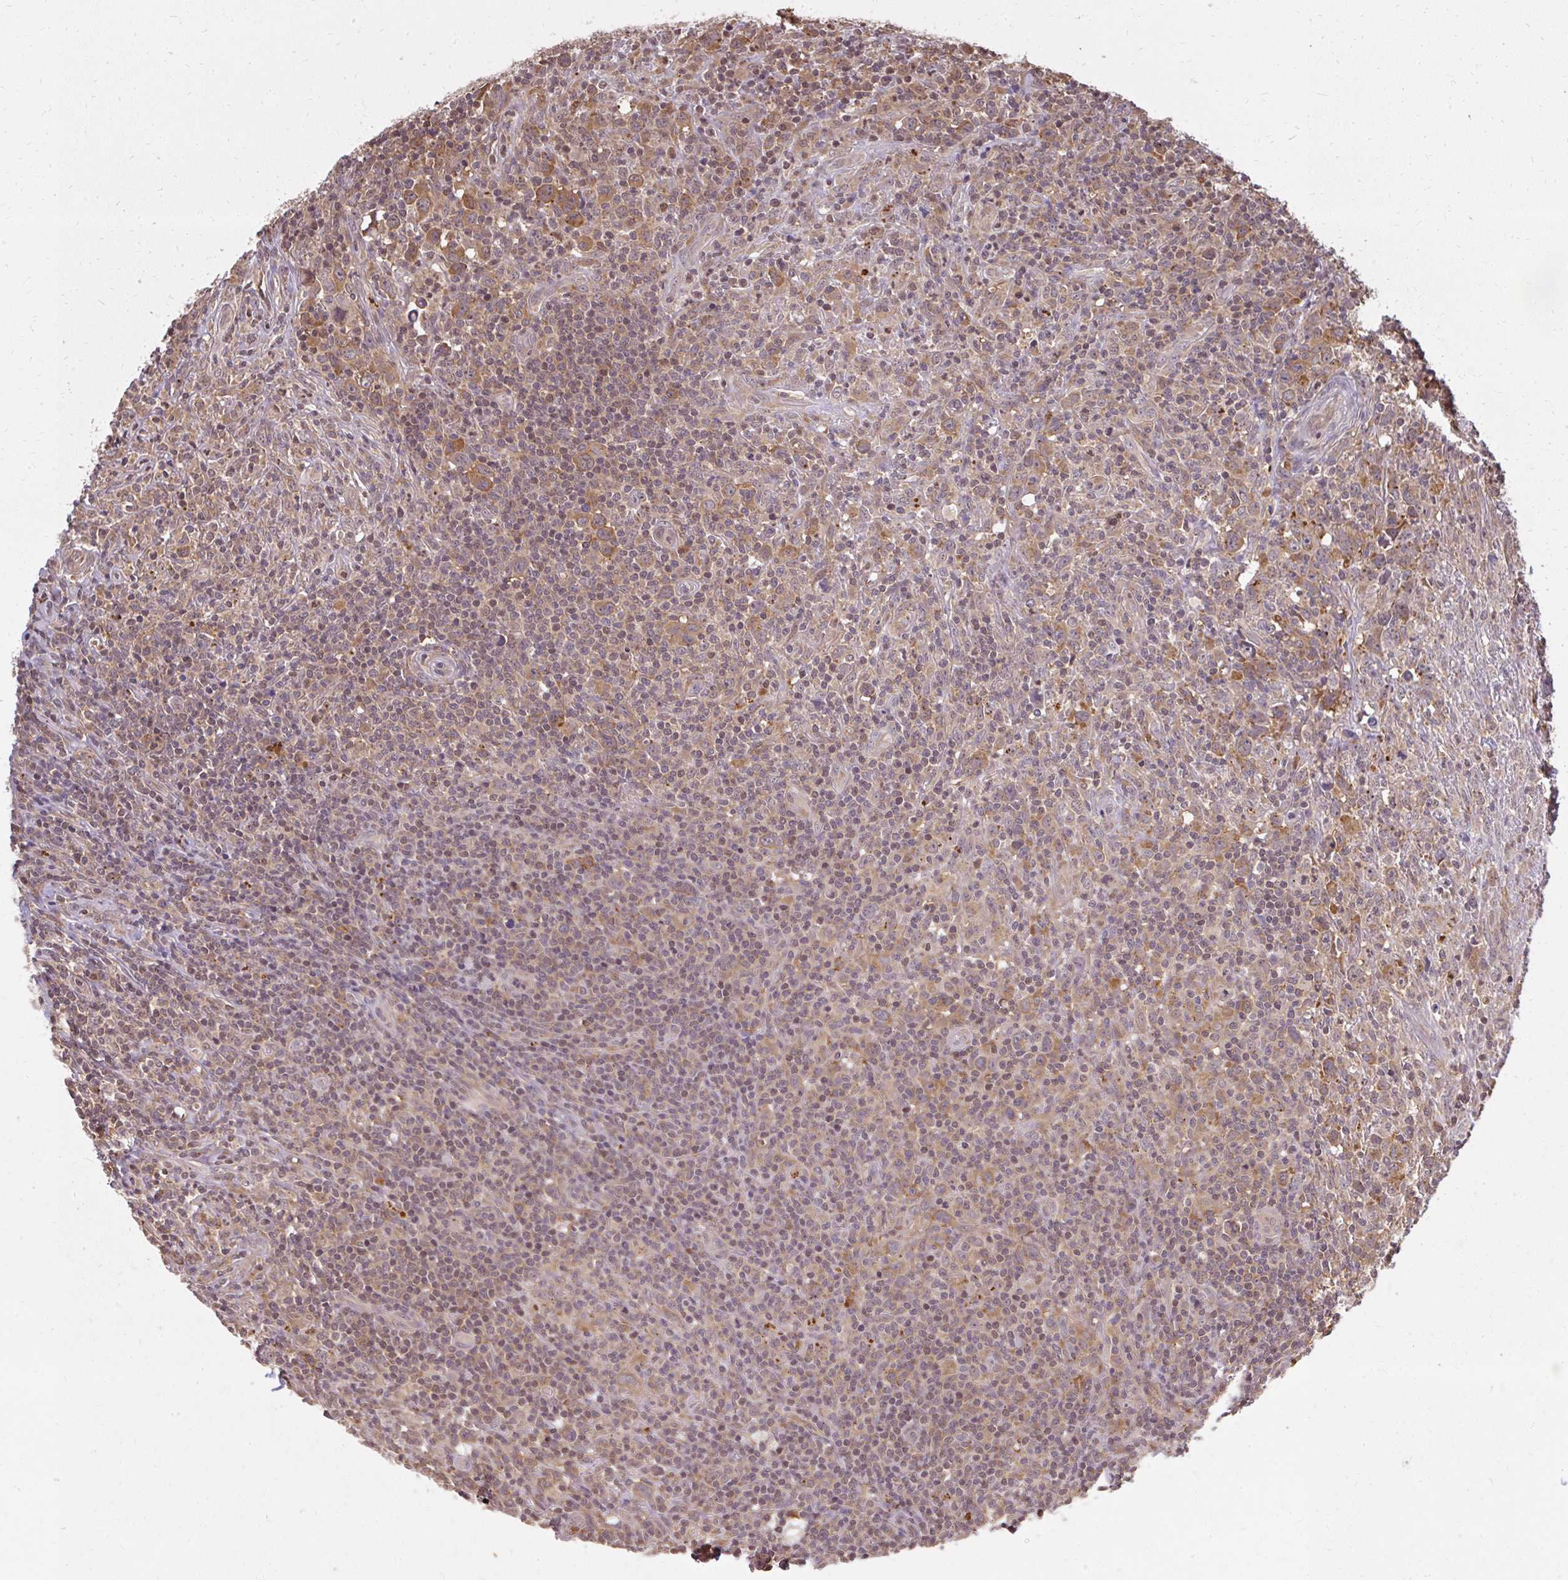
{"staining": {"intensity": "moderate", "quantity": ">75%", "location": "cytoplasmic/membranous"}, "tissue": "lymphoma", "cell_type": "Tumor cells", "image_type": "cancer", "snomed": [{"axis": "morphology", "description": "Hodgkin's disease, NOS"}, {"axis": "topography", "description": "Lymph node"}], "caption": "The immunohistochemical stain labels moderate cytoplasmic/membranous expression in tumor cells of Hodgkin's disease tissue. The protein is shown in brown color, while the nuclei are stained blue.", "gene": "LARS2", "patient": {"sex": "female", "age": 18}}